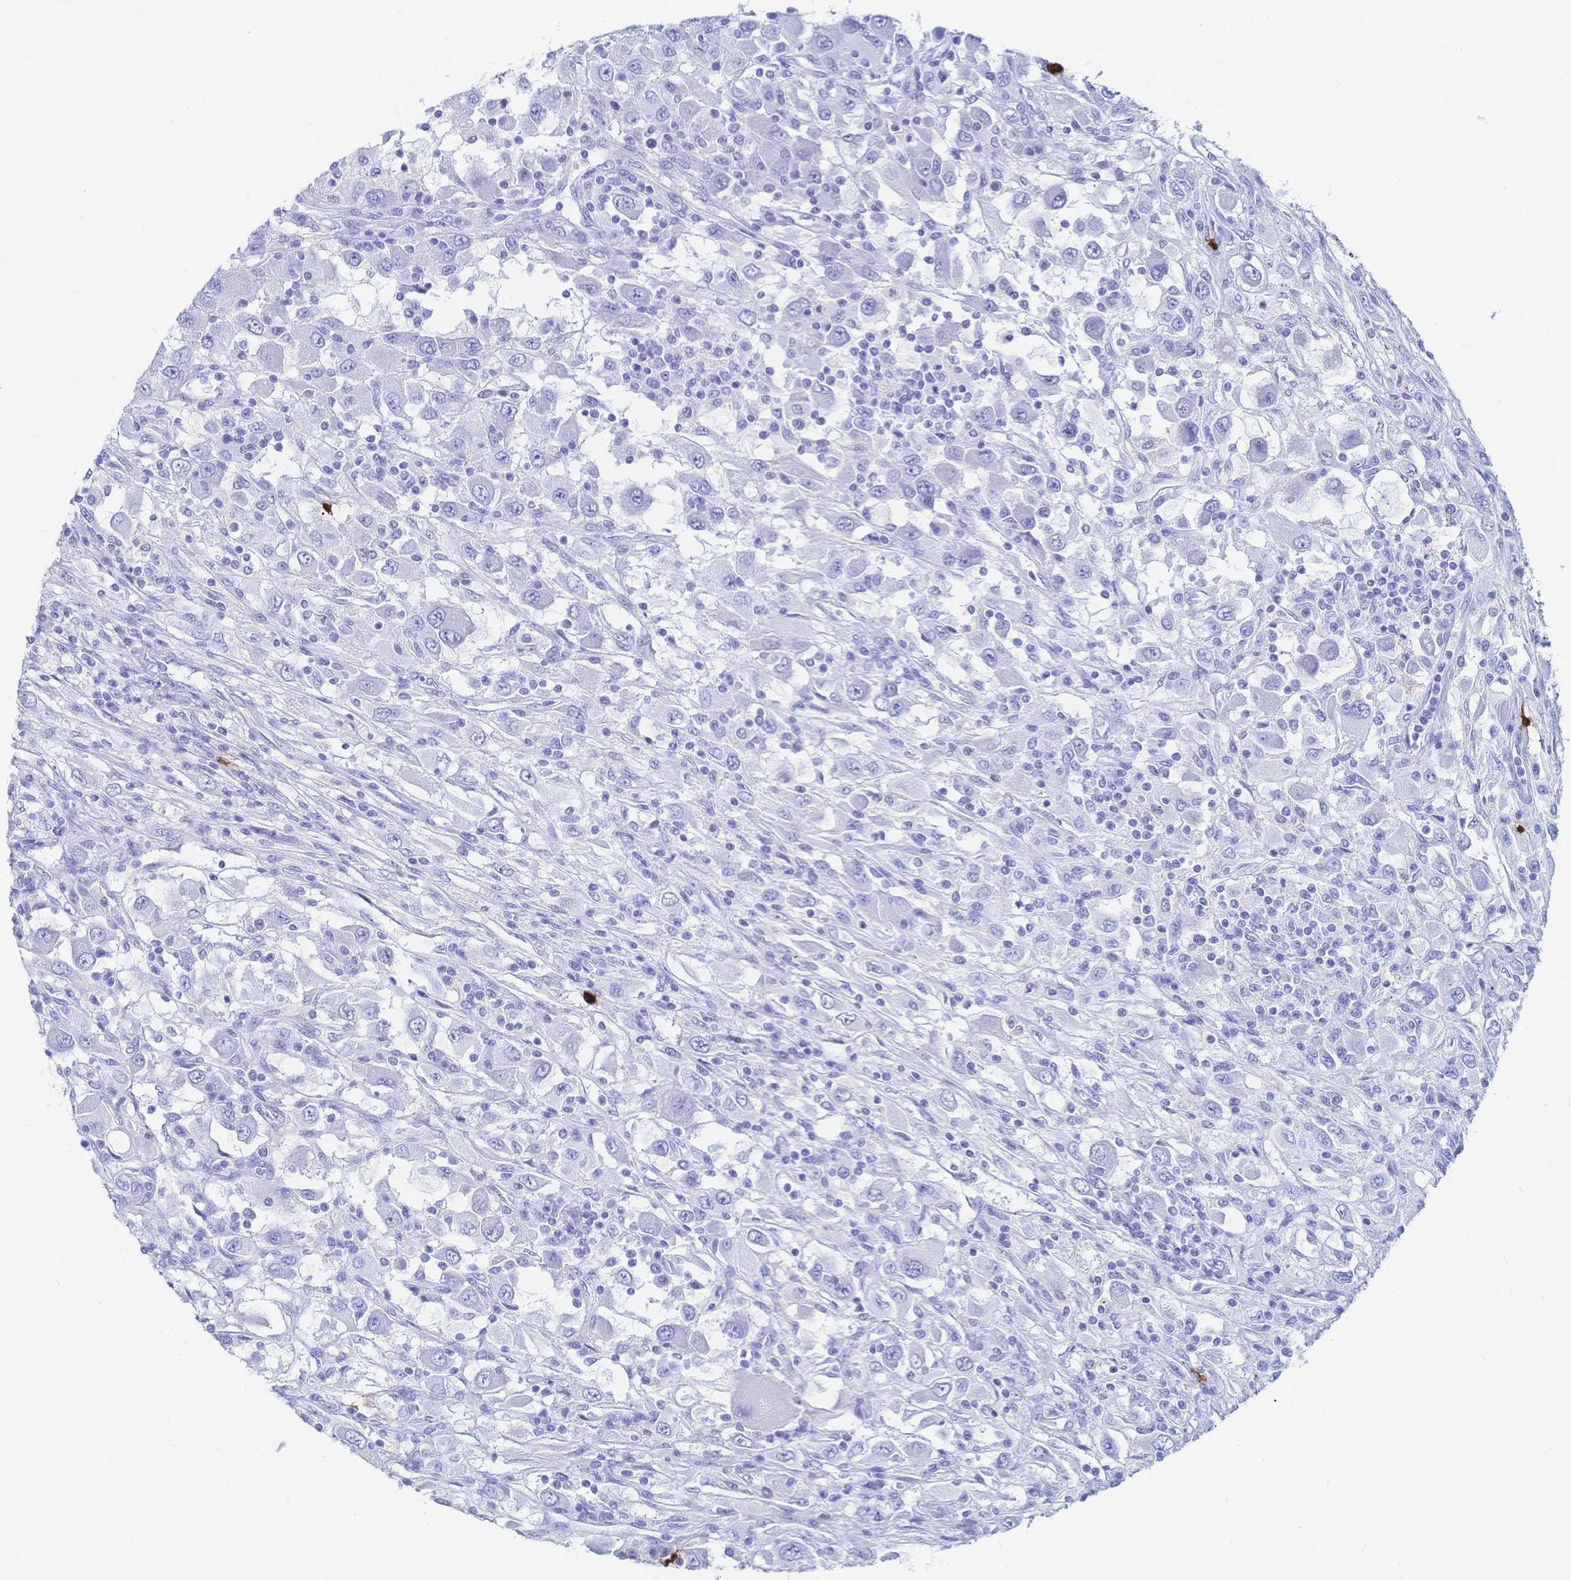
{"staining": {"intensity": "negative", "quantity": "none", "location": "none"}, "tissue": "renal cancer", "cell_type": "Tumor cells", "image_type": "cancer", "snomed": [{"axis": "morphology", "description": "Adenocarcinoma, NOS"}, {"axis": "topography", "description": "Kidney"}], "caption": "A photomicrograph of human renal adenocarcinoma is negative for staining in tumor cells. (DAB (3,3'-diaminobenzidine) immunohistochemistry (IHC) with hematoxylin counter stain).", "gene": "IL2RB", "patient": {"sex": "female", "age": 67}}